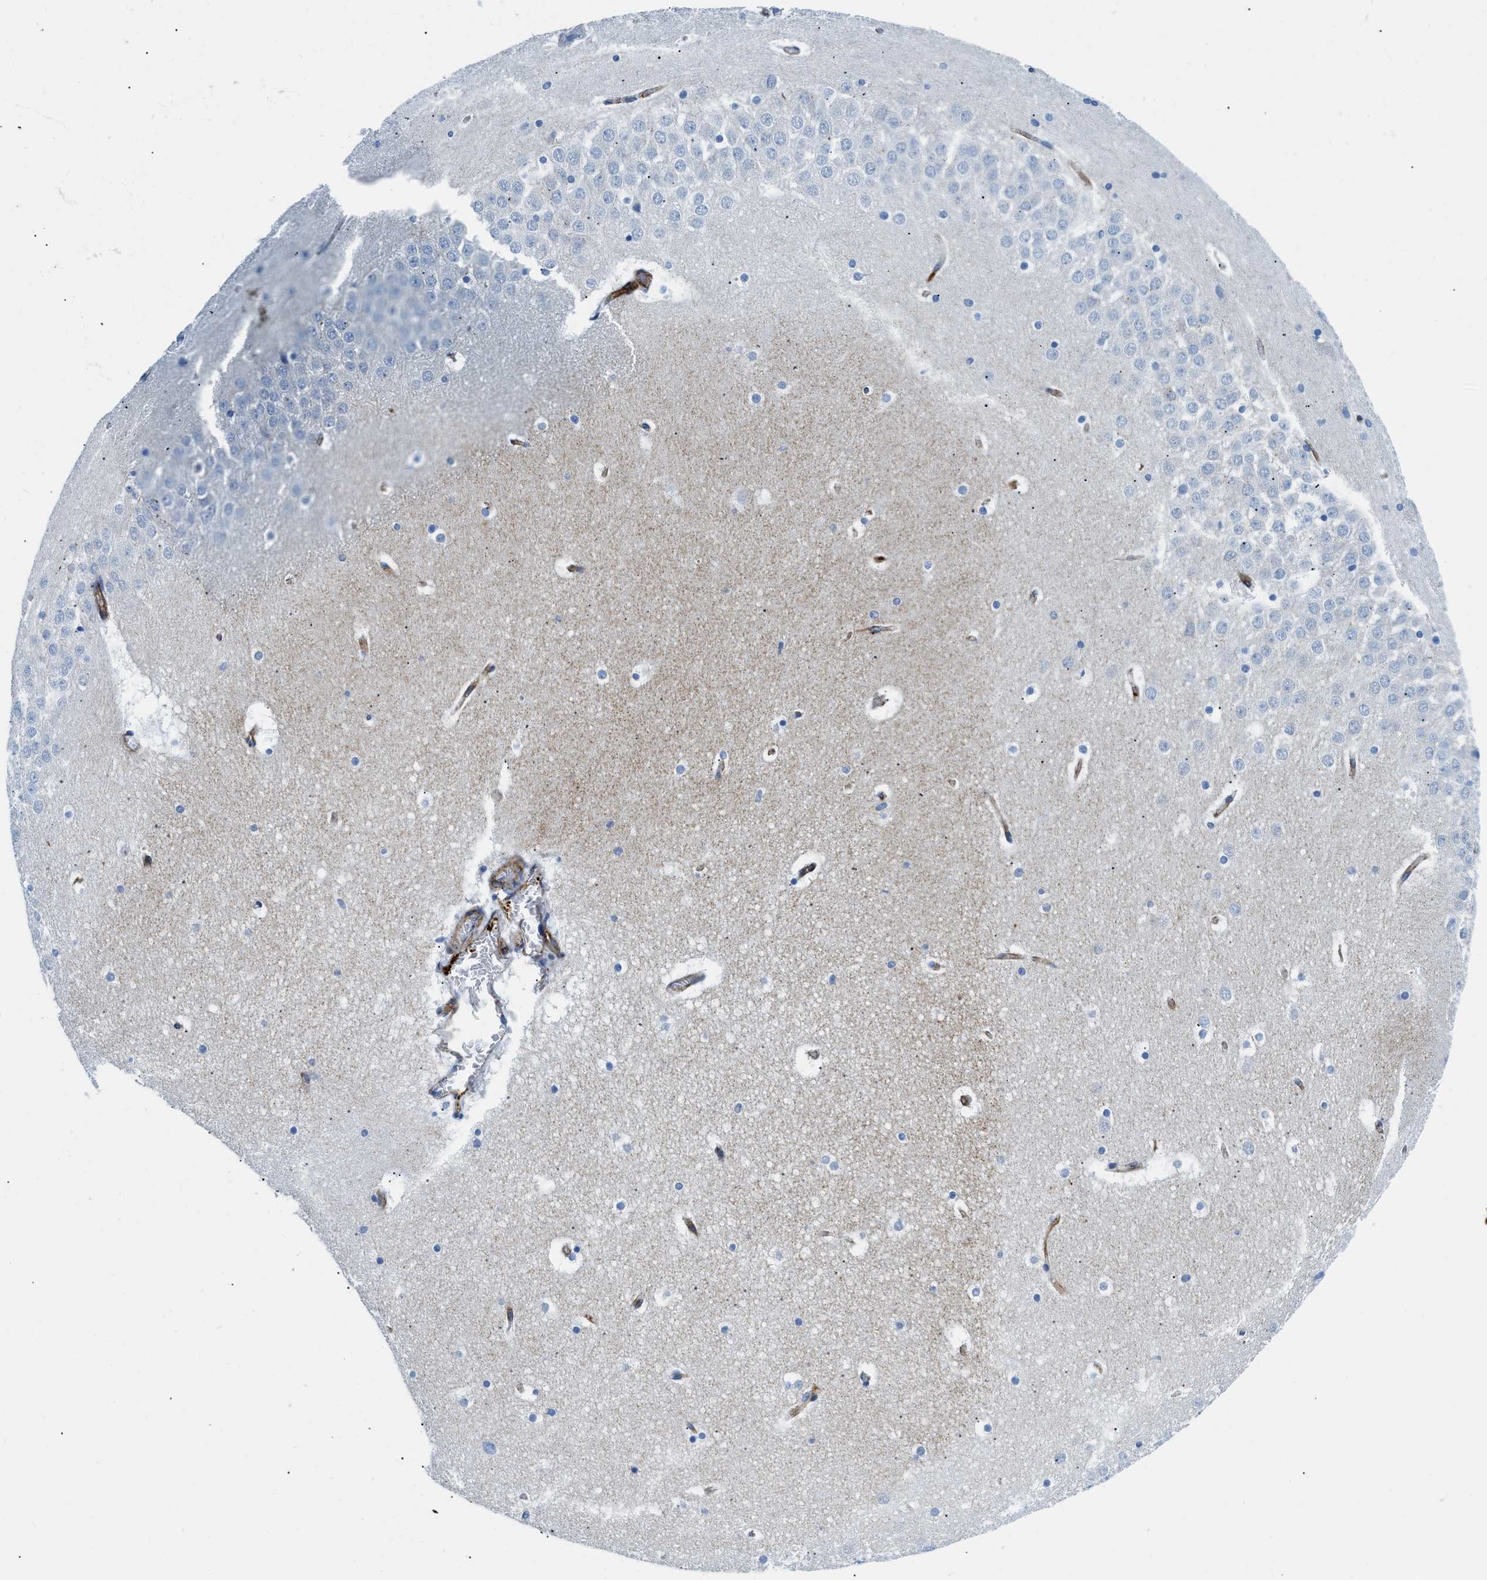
{"staining": {"intensity": "negative", "quantity": "none", "location": "none"}, "tissue": "hippocampus", "cell_type": "Glial cells", "image_type": "normal", "snomed": [{"axis": "morphology", "description": "Normal tissue, NOS"}, {"axis": "topography", "description": "Hippocampus"}], "caption": "High magnification brightfield microscopy of normal hippocampus stained with DAB (3,3'-diaminobenzidine) (brown) and counterstained with hematoxylin (blue): glial cells show no significant positivity. (Stains: DAB (3,3'-diaminobenzidine) immunohistochemistry (IHC) with hematoxylin counter stain, Microscopy: brightfield microscopy at high magnification).", "gene": "CUTA", "patient": {"sex": "male", "age": 45}}